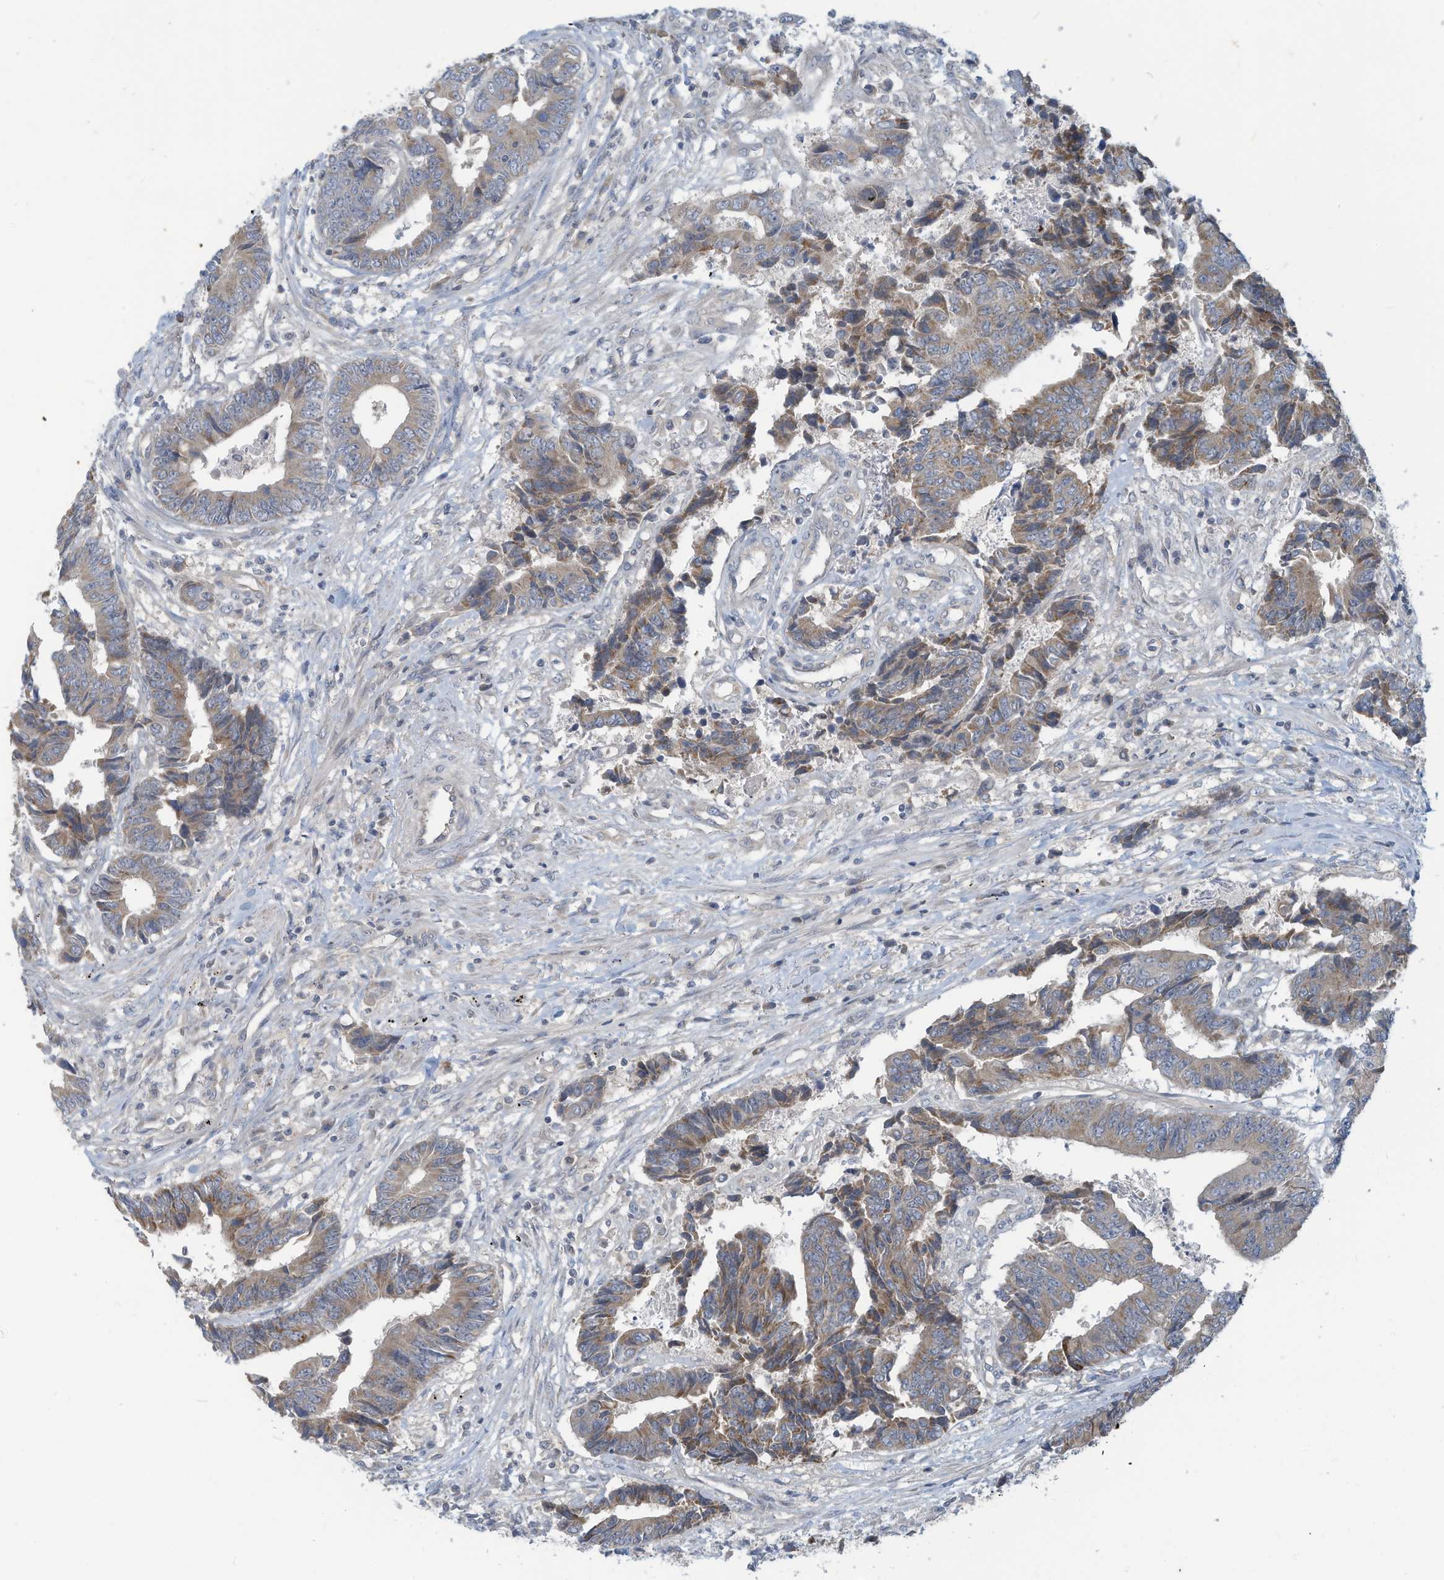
{"staining": {"intensity": "weak", "quantity": "<25%", "location": "cytoplasmic/membranous"}, "tissue": "colorectal cancer", "cell_type": "Tumor cells", "image_type": "cancer", "snomed": [{"axis": "morphology", "description": "Adenocarcinoma, NOS"}, {"axis": "topography", "description": "Rectum"}], "caption": "Micrograph shows no protein expression in tumor cells of adenocarcinoma (colorectal) tissue.", "gene": "SCGB1D2", "patient": {"sex": "male", "age": 84}}